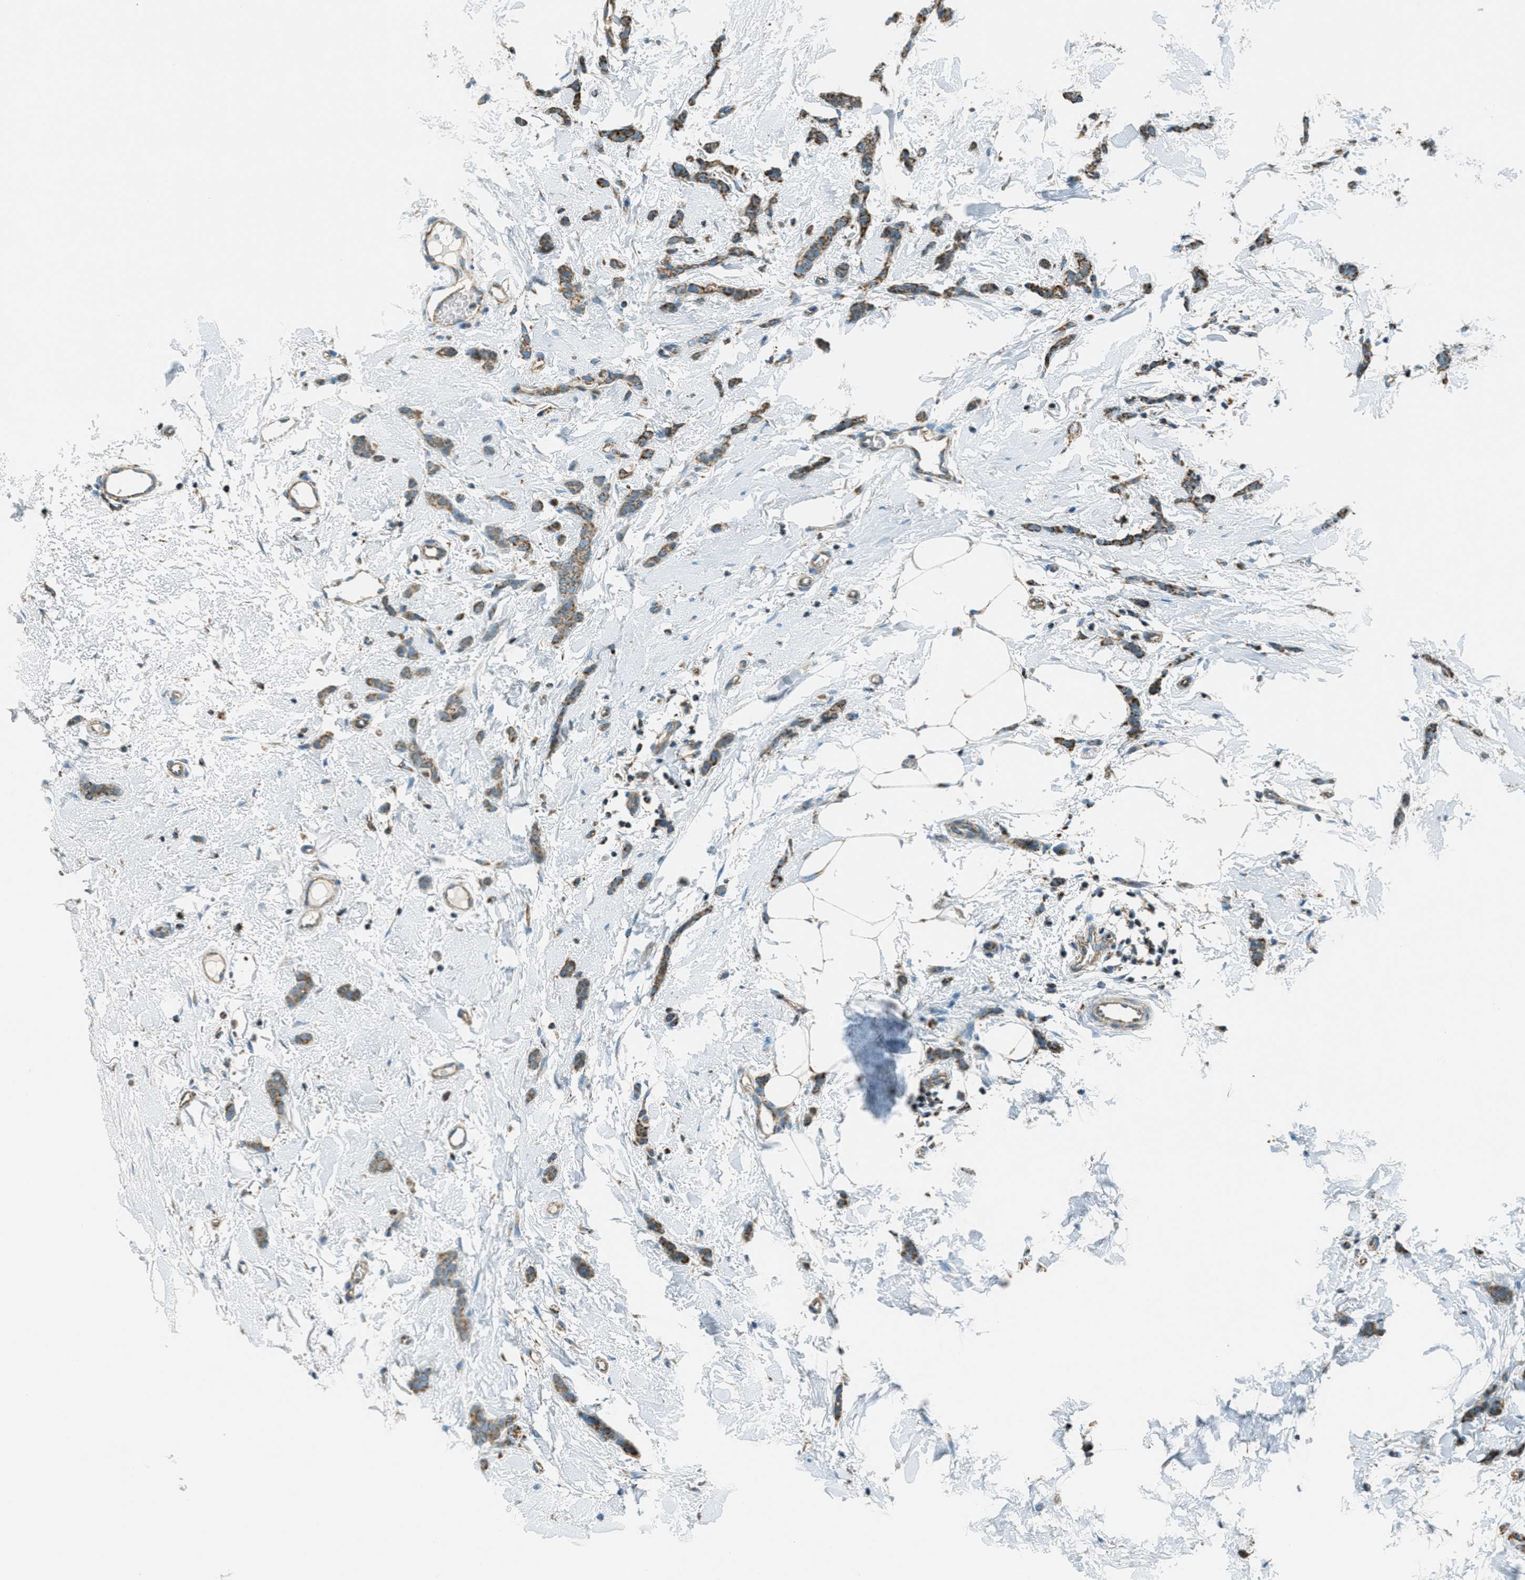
{"staining": {"intensity": "moderate", "quantity": ">75%", "location": "cytoplasmic/membranous"}, "tissue": "breast cancer", "cell_type": "Tumor cells", "image_type": "cancer", "snomed": [{"axis": "morphology", "description": "Lobular carcinoma"}, {"axis": "topography", "description": "Skin"}, {"axis": "topography", "description": "Breast"}], "caption": "Moderate cytoplasmic/membranous protein staining is identified in approximately >75% of tumor cells in breast lobular carcinoma.", "gene": "CHST15", "patient": {"sex": "female", "age": 46}}